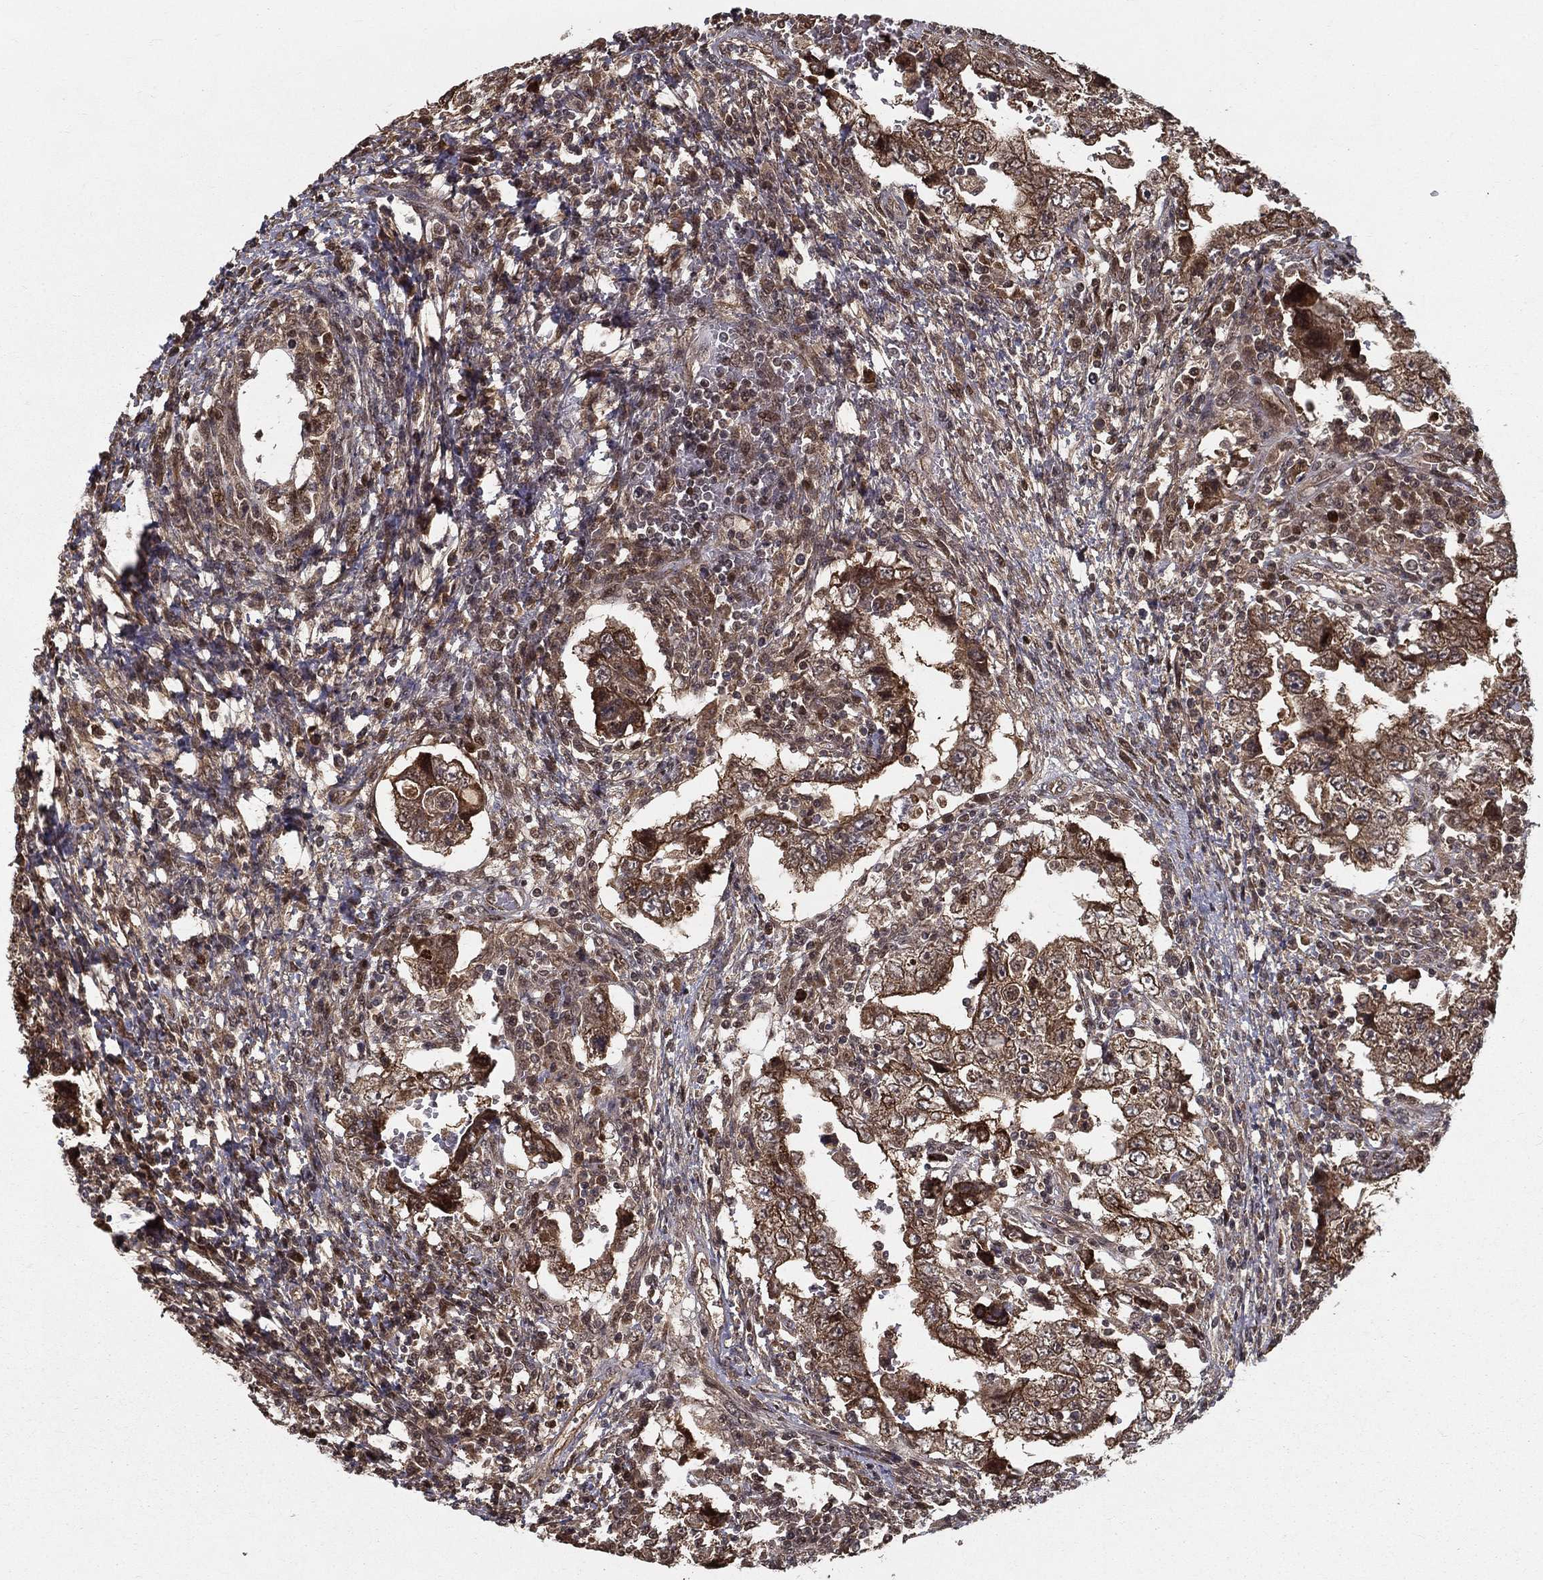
{"staining": {"intensity": "moderate", "quantity": "25%-75%", "location": "cytoplasmic/membranous"}, "tissue": "testis cancer", "cell_type": "Tumor cells", "image_type": "cancer", "snomed": [{"axis": "morphology", "description": "Carcinoma, Embryonal, NOS"}, {"axis": "topography", "description": "Testis"}], "caption": "Immunohistochemical staining of embryonal carcinoma (testis) exhibits medium levels of moderate cytoplasmic/membranous expression in approximately 25%-75% of tumor cells.", "gene": "SLC6A6", "patient": {"sex": "male", "age": 26}}